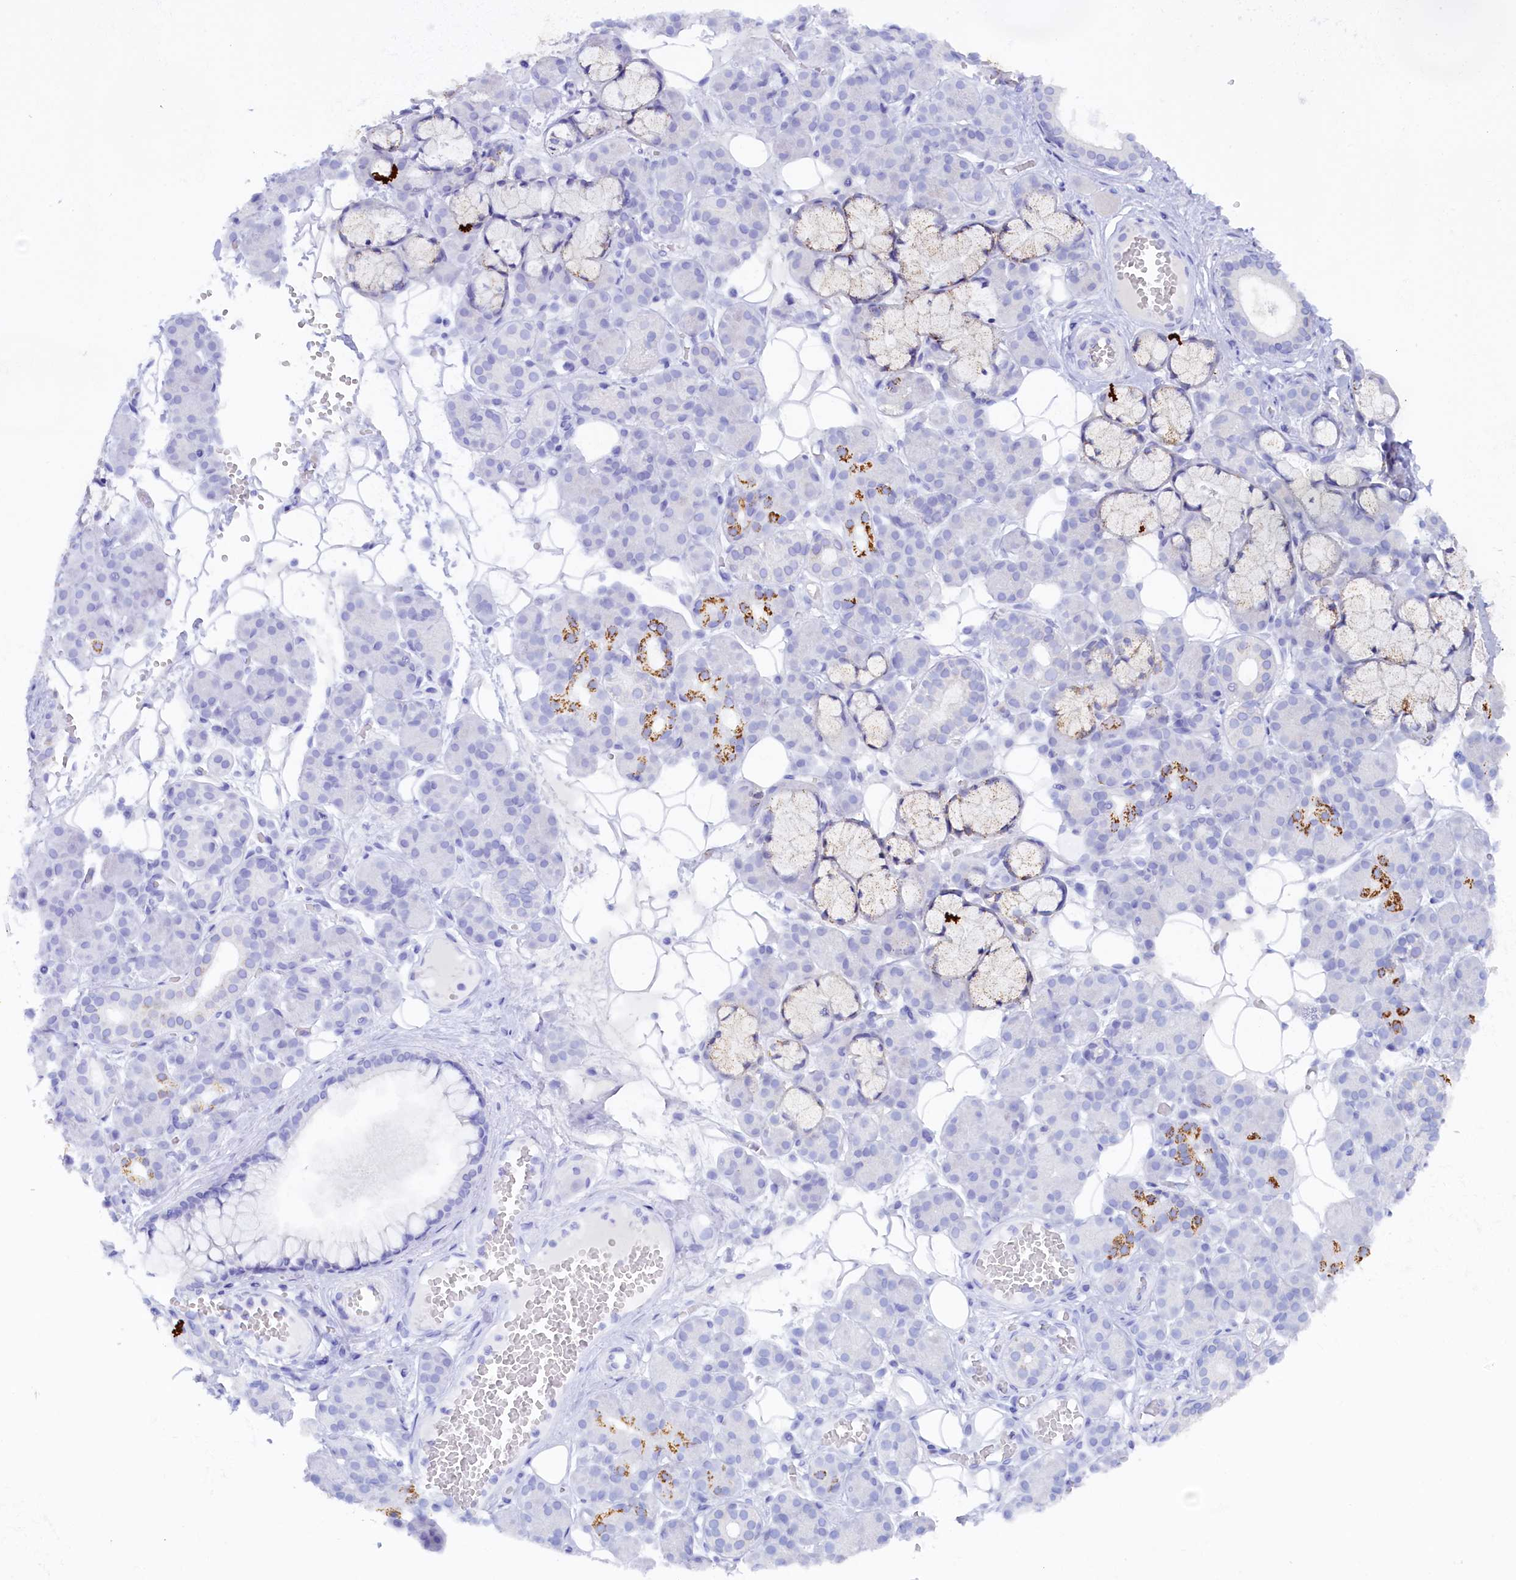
{"staining": {"intensity": "moderate", "quantity": "<25%", "location": "cytoplasmic/membranous"}, "tissue": "salivary gland", "cell_type": "Glandular cells", "image_type": "normal", "snomed": [{"axis": "morphology", "description": "Normal tissue, NOS"}, {"axis": "topography", "description": "Salivary gland"}], "caption": "An IHC image of benign tissue is shown. Protein staining in brown highlights moderate cytoplasmic/membranous positivity in salivary gland within glandular cells. The protein is stained brown, and the nuclei are stained in blue (DAB IHC with brightfield microscopy, high magnification).", "gene": "ZSWIM4", "patient": {"sex": "male", "age": 63}}